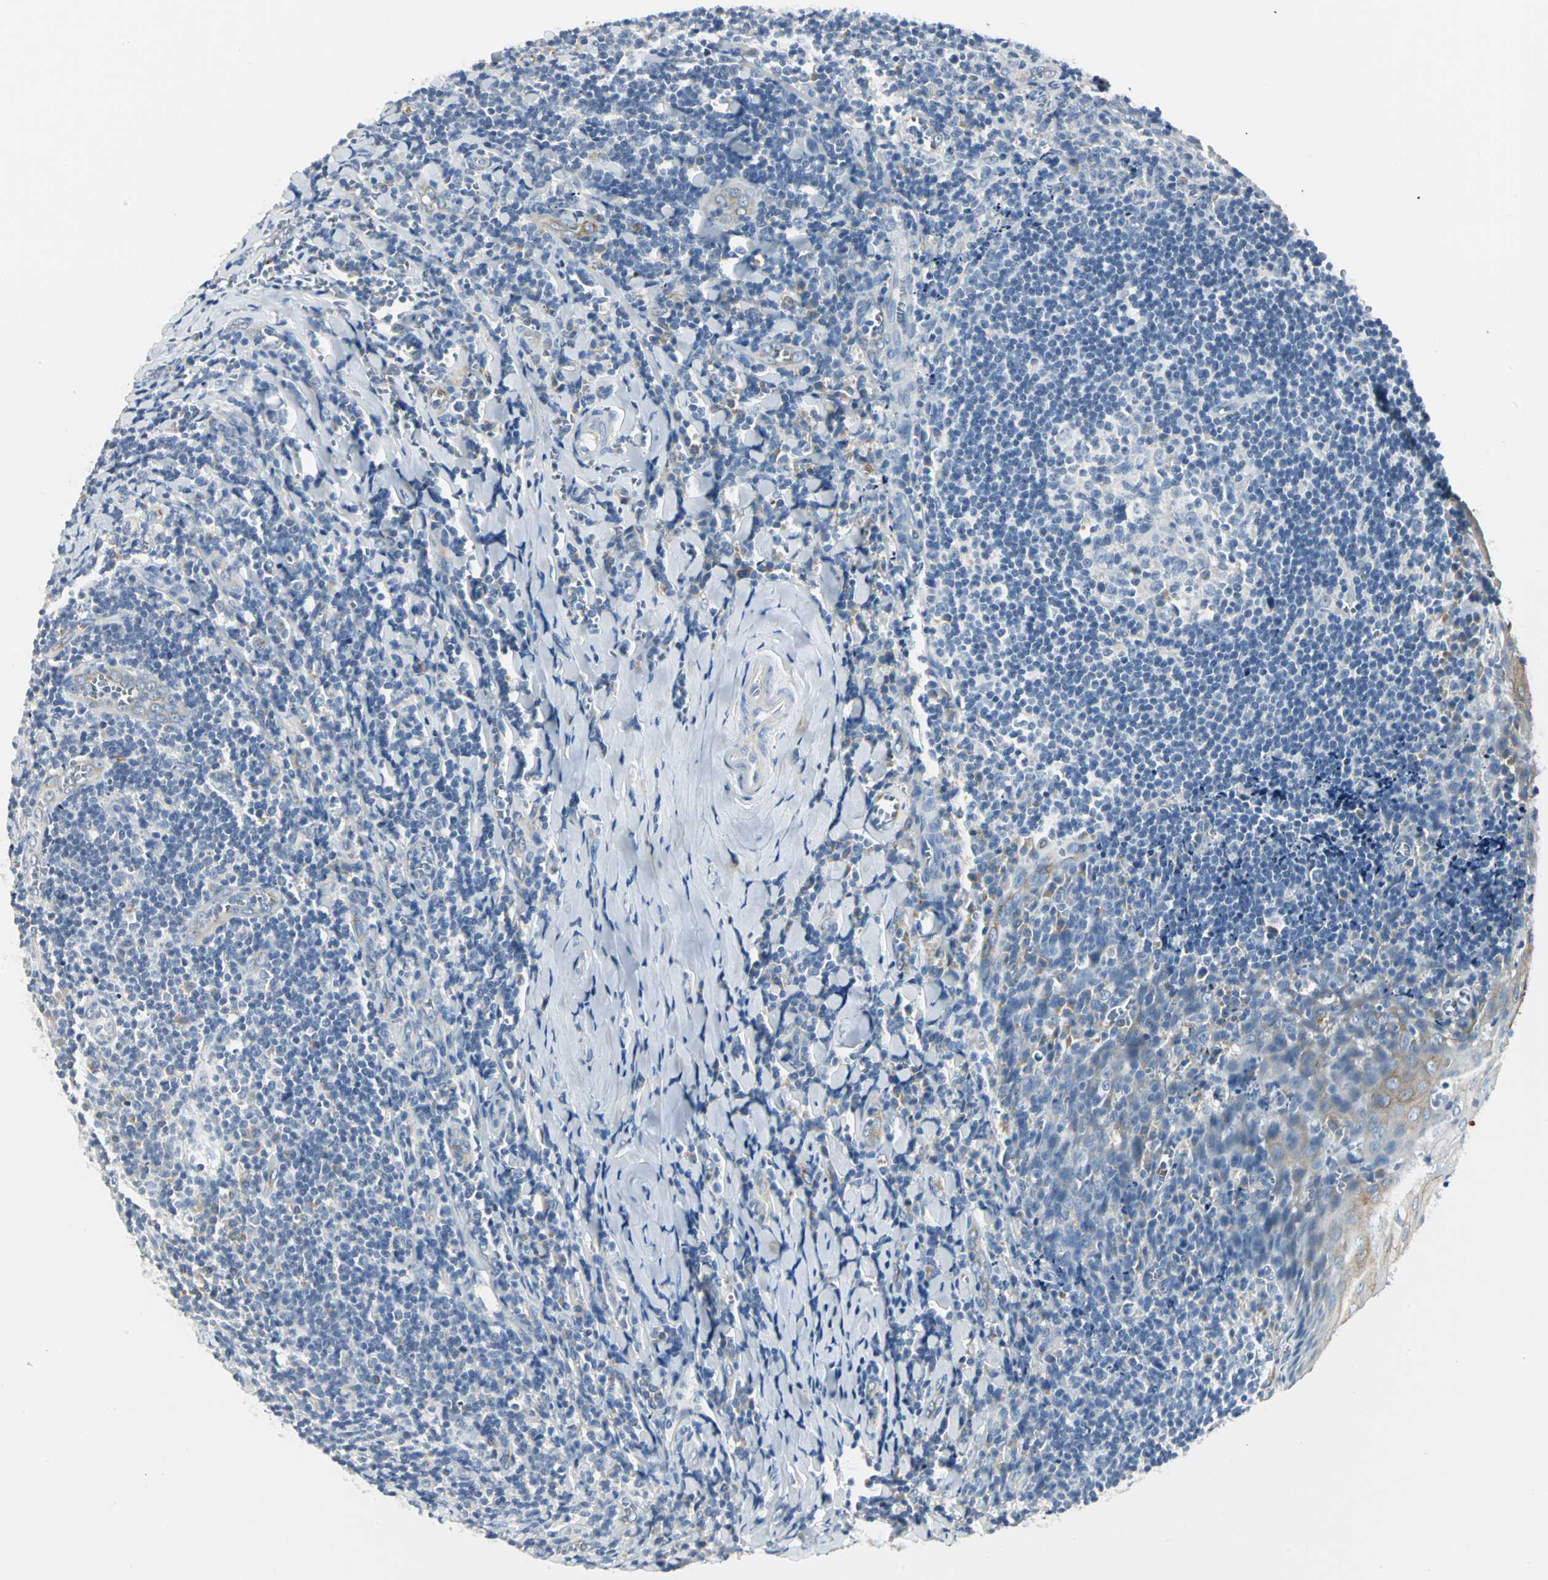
{"staining": {"intensity": "weak", "quantity": "<25%", "location": "cytoplasmic/membranous"}, "tissue": "tonsil", "cell_type": "Germinal center cells", "image_type": "normal", "snomed": [{"axis": "morphology", "description": "Normal tissue, NOS"}, {"axis": "topography", "description": "Tonsil"}], "caption": "IHC image of normal tonsil: human tonsil stained with DAB (3,3'-diaminobenzidine) shows no significant protein expression in germinal center cells.", "gene": "B3GNT2", "patient": {"sex": "male", "age": 20}}